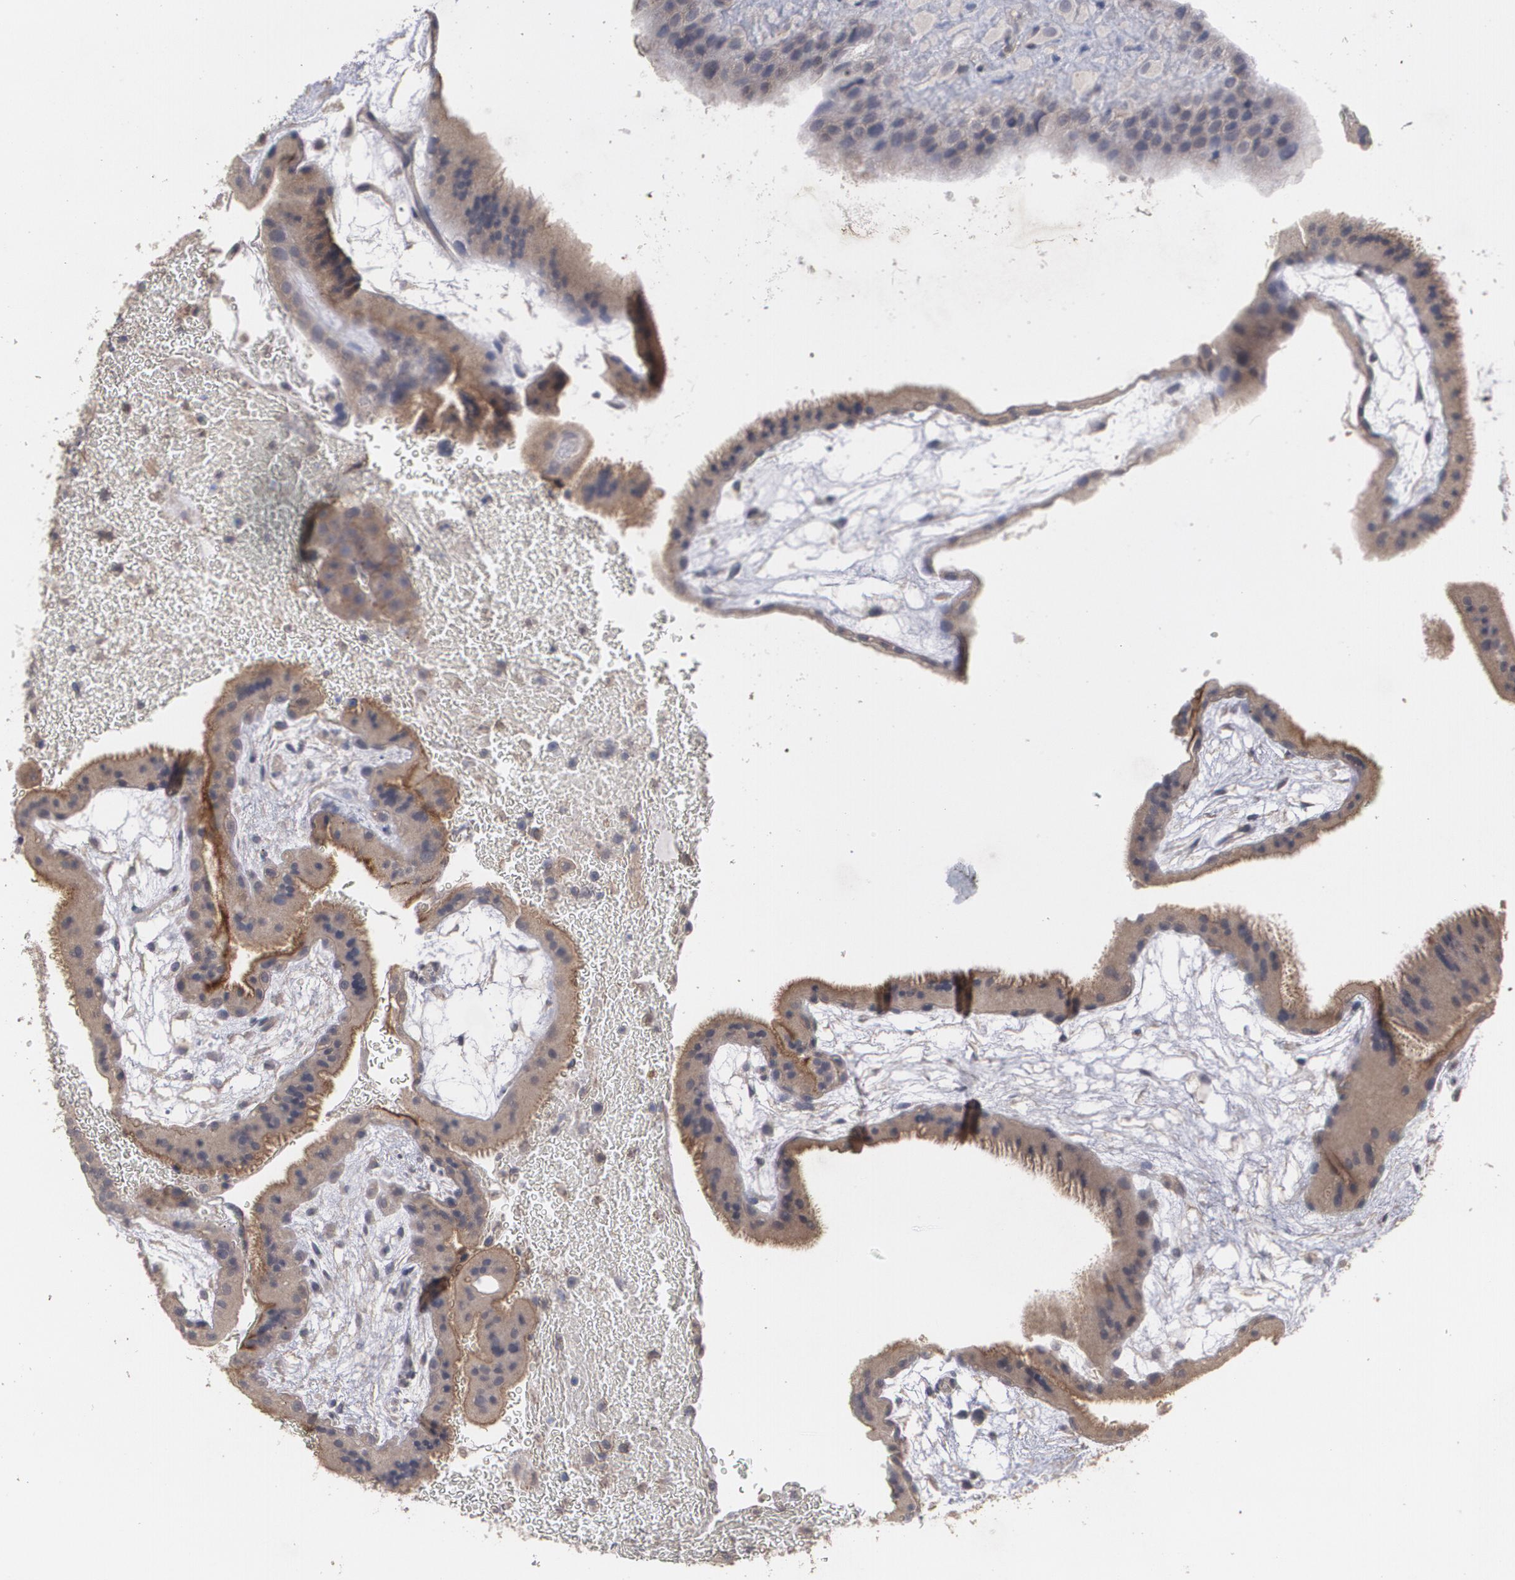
{"staining": {"intensity": "weak", "quantity": ">75%", "location": "cytoplasmic/membranous"}, "tissue": "placenta", "cell_type": "Decidual cells", "image_type": "normal", "snomed": [{"axis": "morphology", "description": "Normal tissue, NOS"}, {"axis": "topography", "description": "Placenta"}], "caption": "Decidual cells reveal low levels of weak cytoplasmic/membranous staining in about >75% of cells in benign human placenta.", "gene": "ARF6", "patient": {"sex": "female", "age": 19}}